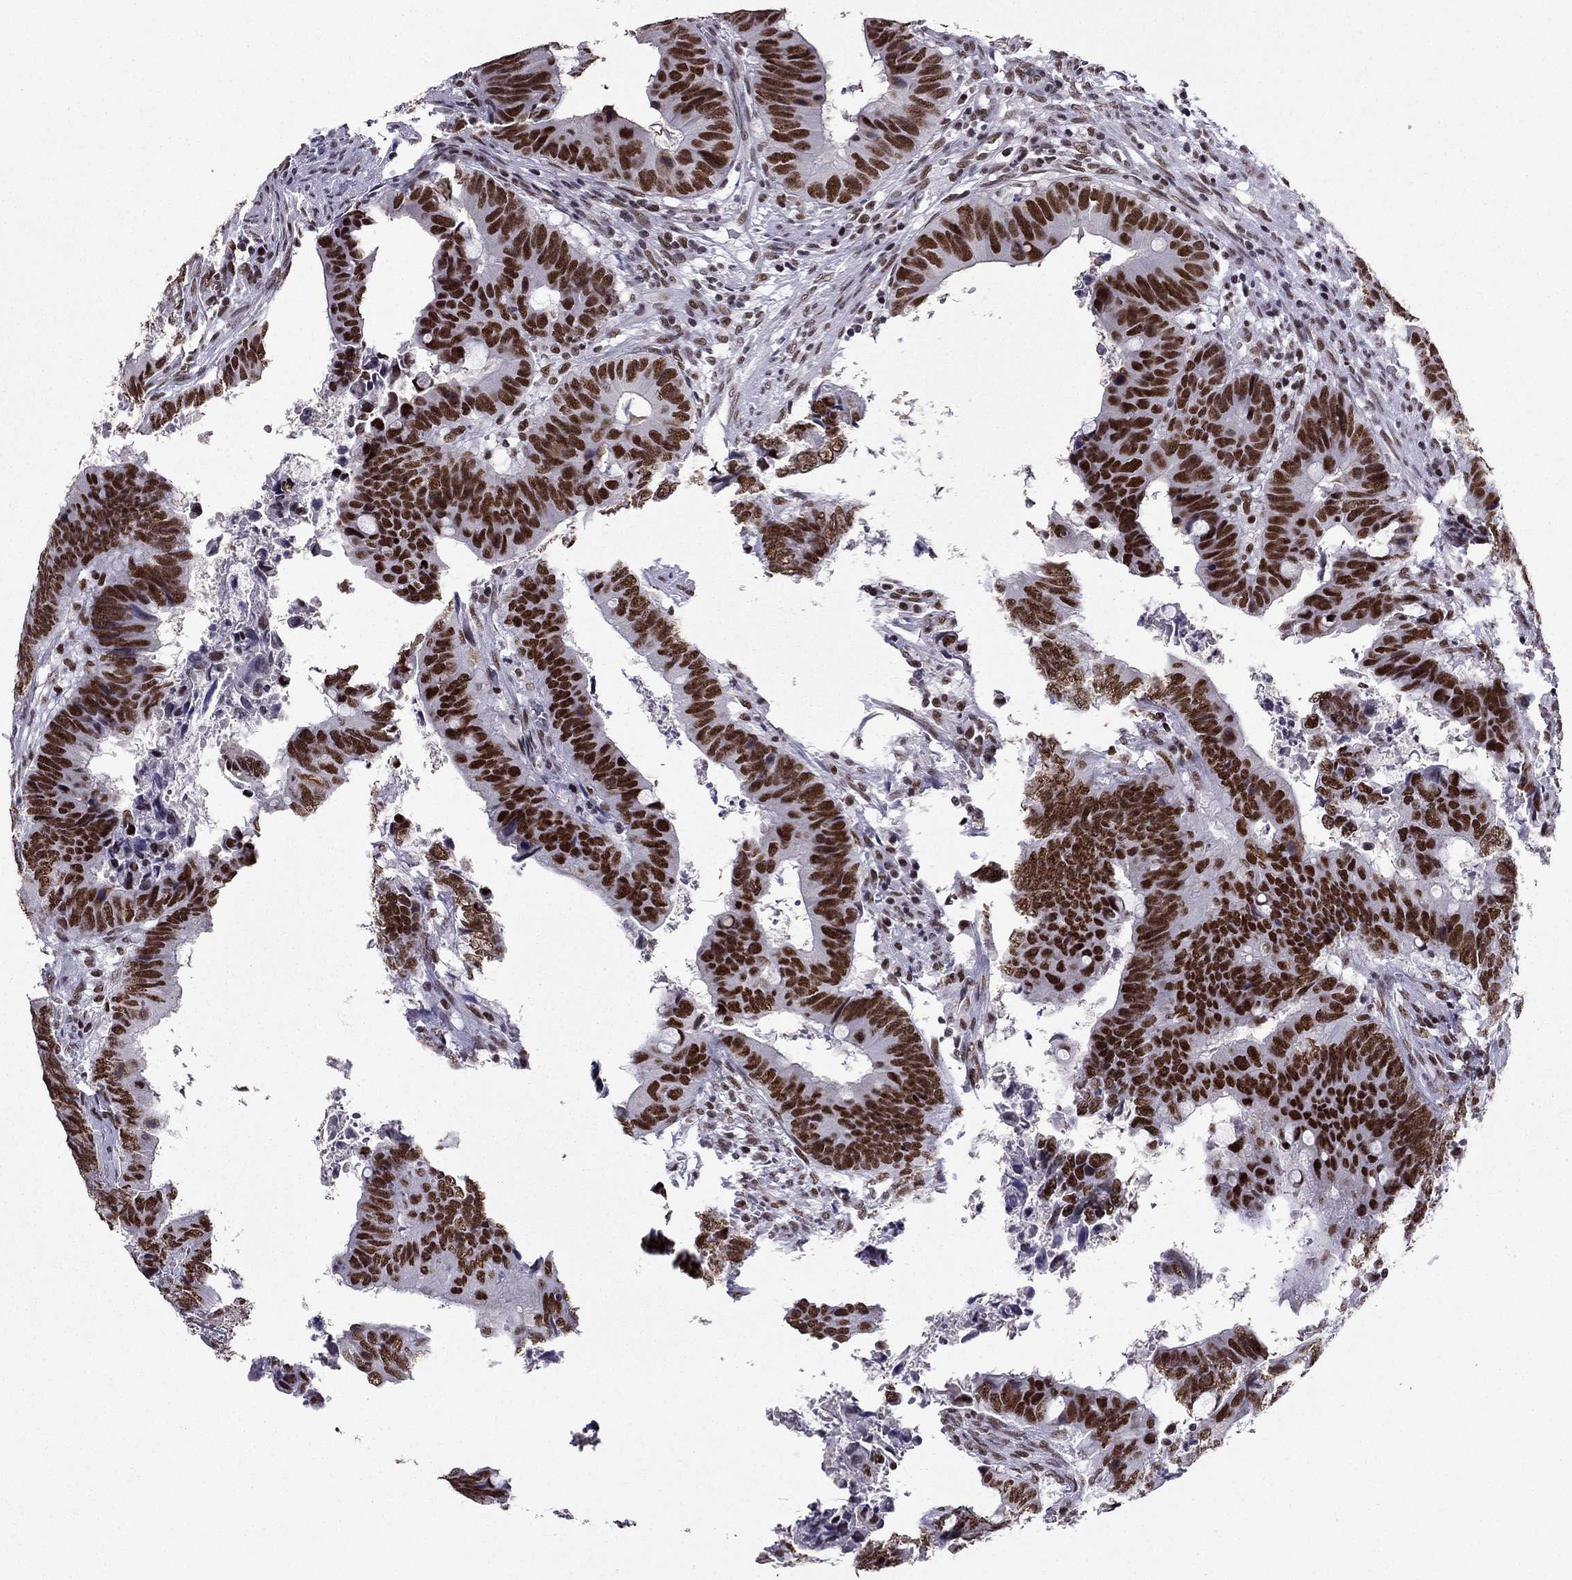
{"staining": {"intensity": "strong", "quantity": ">75%", "location": "nuclear"}, "tissue": "colorectal cancer", "cell_type": "Tumor cells", "image_type": "cancer", "snomed": [{"axis": "morphology", "description": "Adenocarcinoma, NOS"}, {"axis": "topography", "description": "Colon"}], "caption": "Strong nuclear protein staining is identified in approximately >75% of tumor cells in colorectal cancer.", "gene": "ZNF420", "patient": {"sex": "female", "age": 82}}